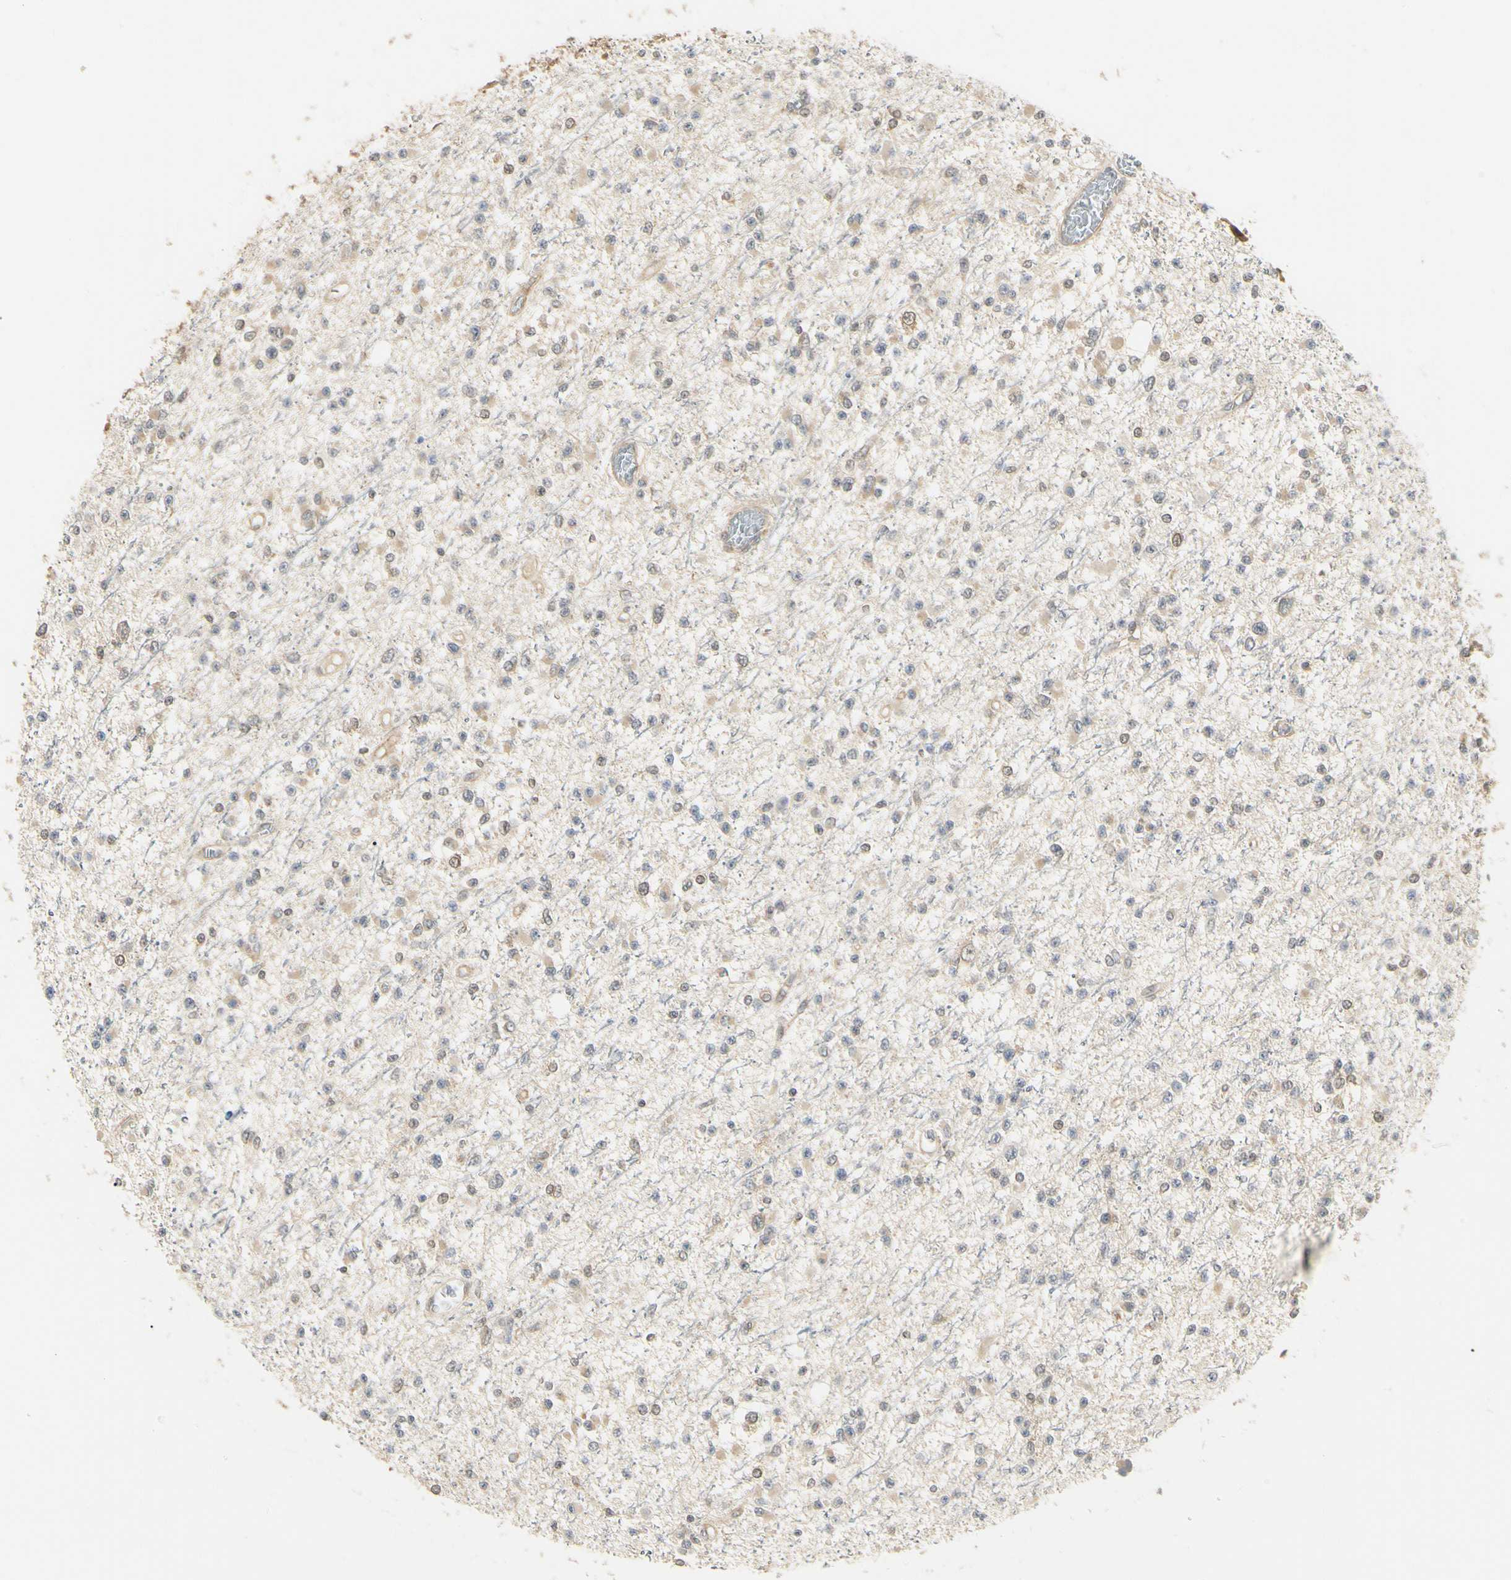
{"staining": {"intensity": "weak", "quantity": "<25%", "location": "cytoplasmic/membranous"}, "tissue": "glioma", "cell_type": "Tumor cells", "image_type": "cancer", "snomed": [{"axis": "morphology", "description": "Glioma, malignant, Low grade"}, {"axis": "topography", "description": "Brain"}], "caption": "A photomicrograph of malignant glioma (low-grade) stained for a protein shows no brown staining in tumor cells.", "gene": "UBE2Z", "patient": {"sex": "female", "age": 22}}